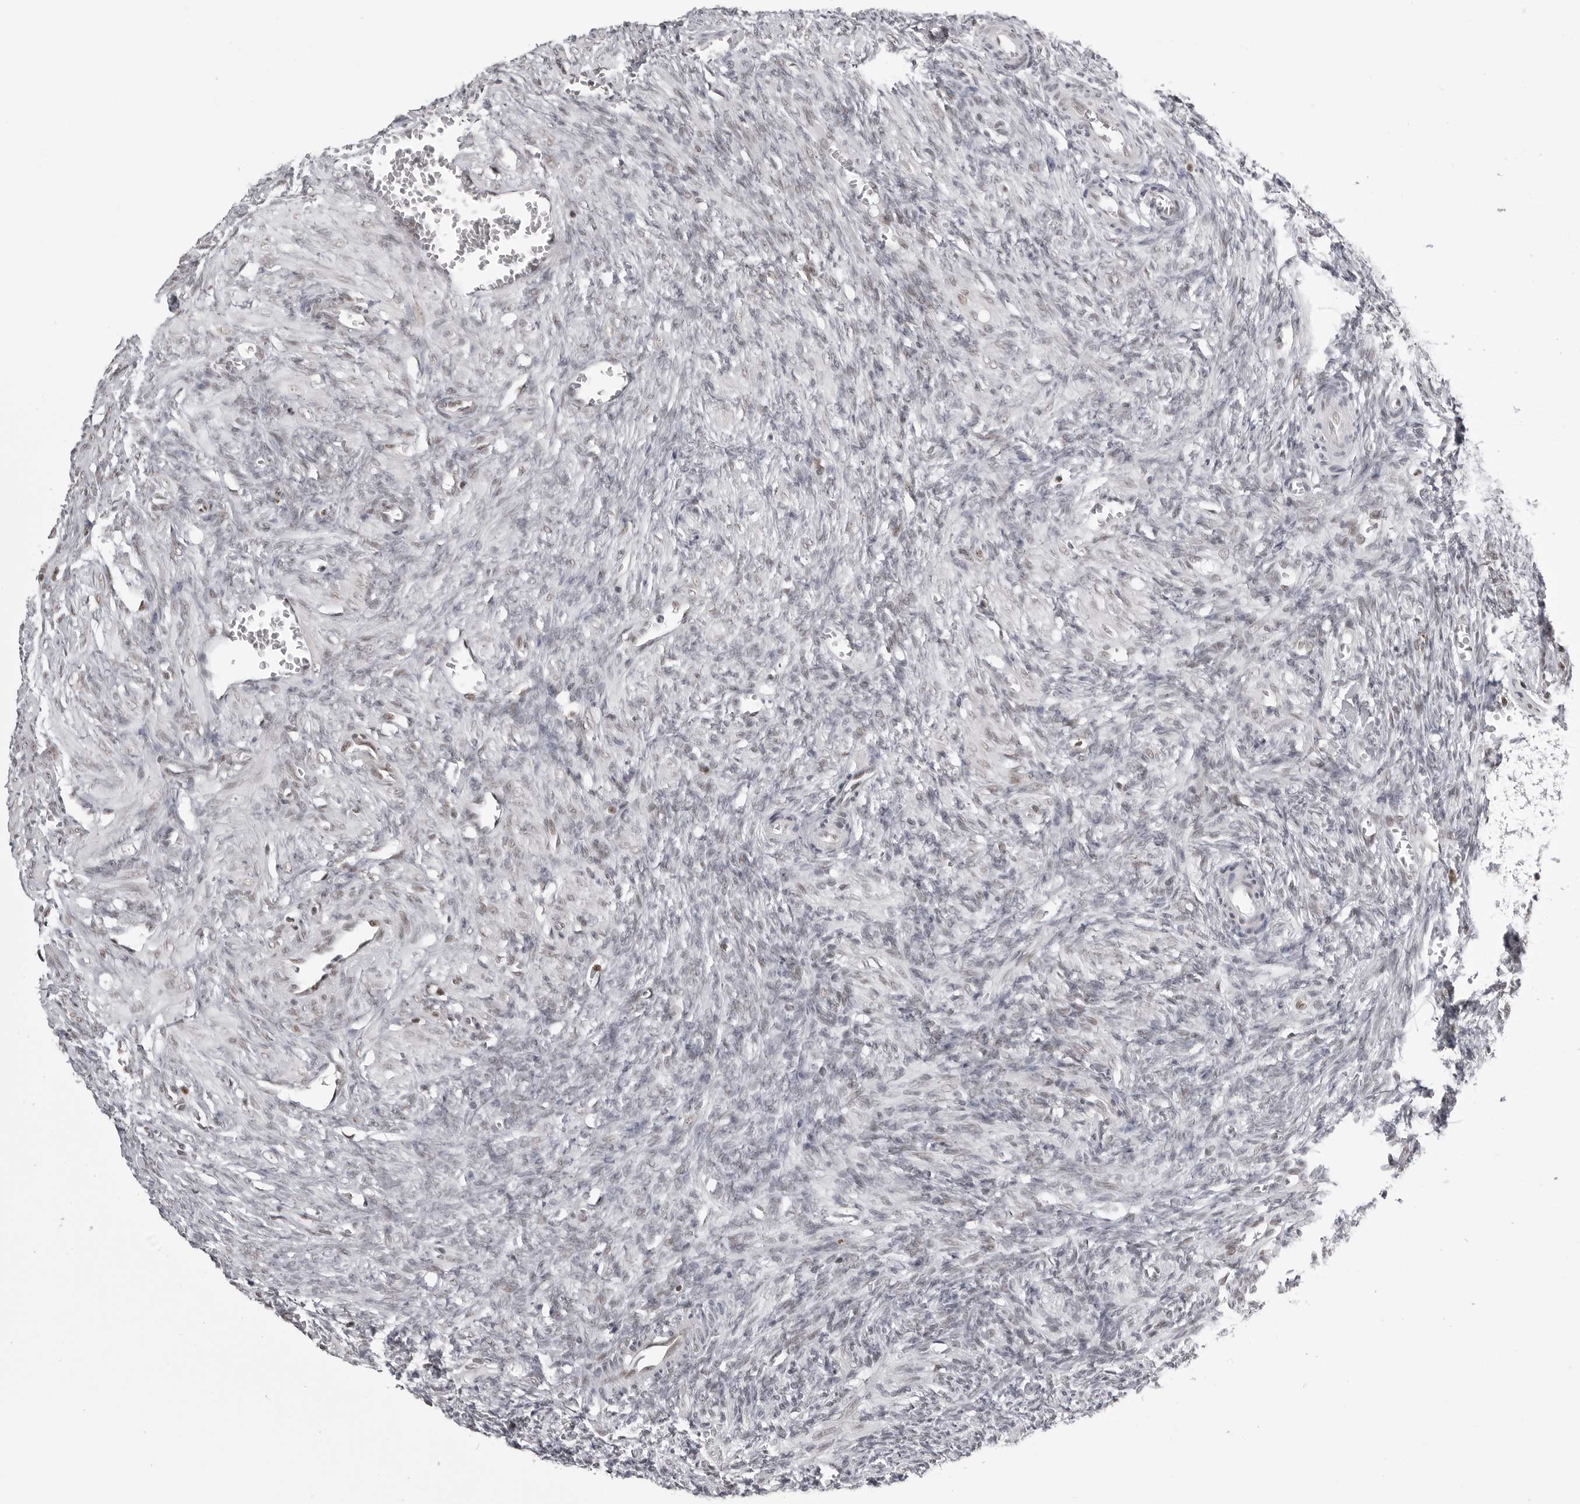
{"staining": {"intensity": "weak", "quantity": "<25%", "location": "nuclear"}, "tissue": "ovary", "cell_type": "Ovarian stroma cells", "image_type": "normal", "snomed": [{"axis": "morphology", "description": "Normal tissue, NOS"}, {"axis": "topography", "description": "Ovary"}], "caption": "Immunohistochemical staining of unremarkable ovary displays no significant expression in ovarian stroma cells.", "gene": "WRAP53", "patient": {"sex": "female", "age": 27}}